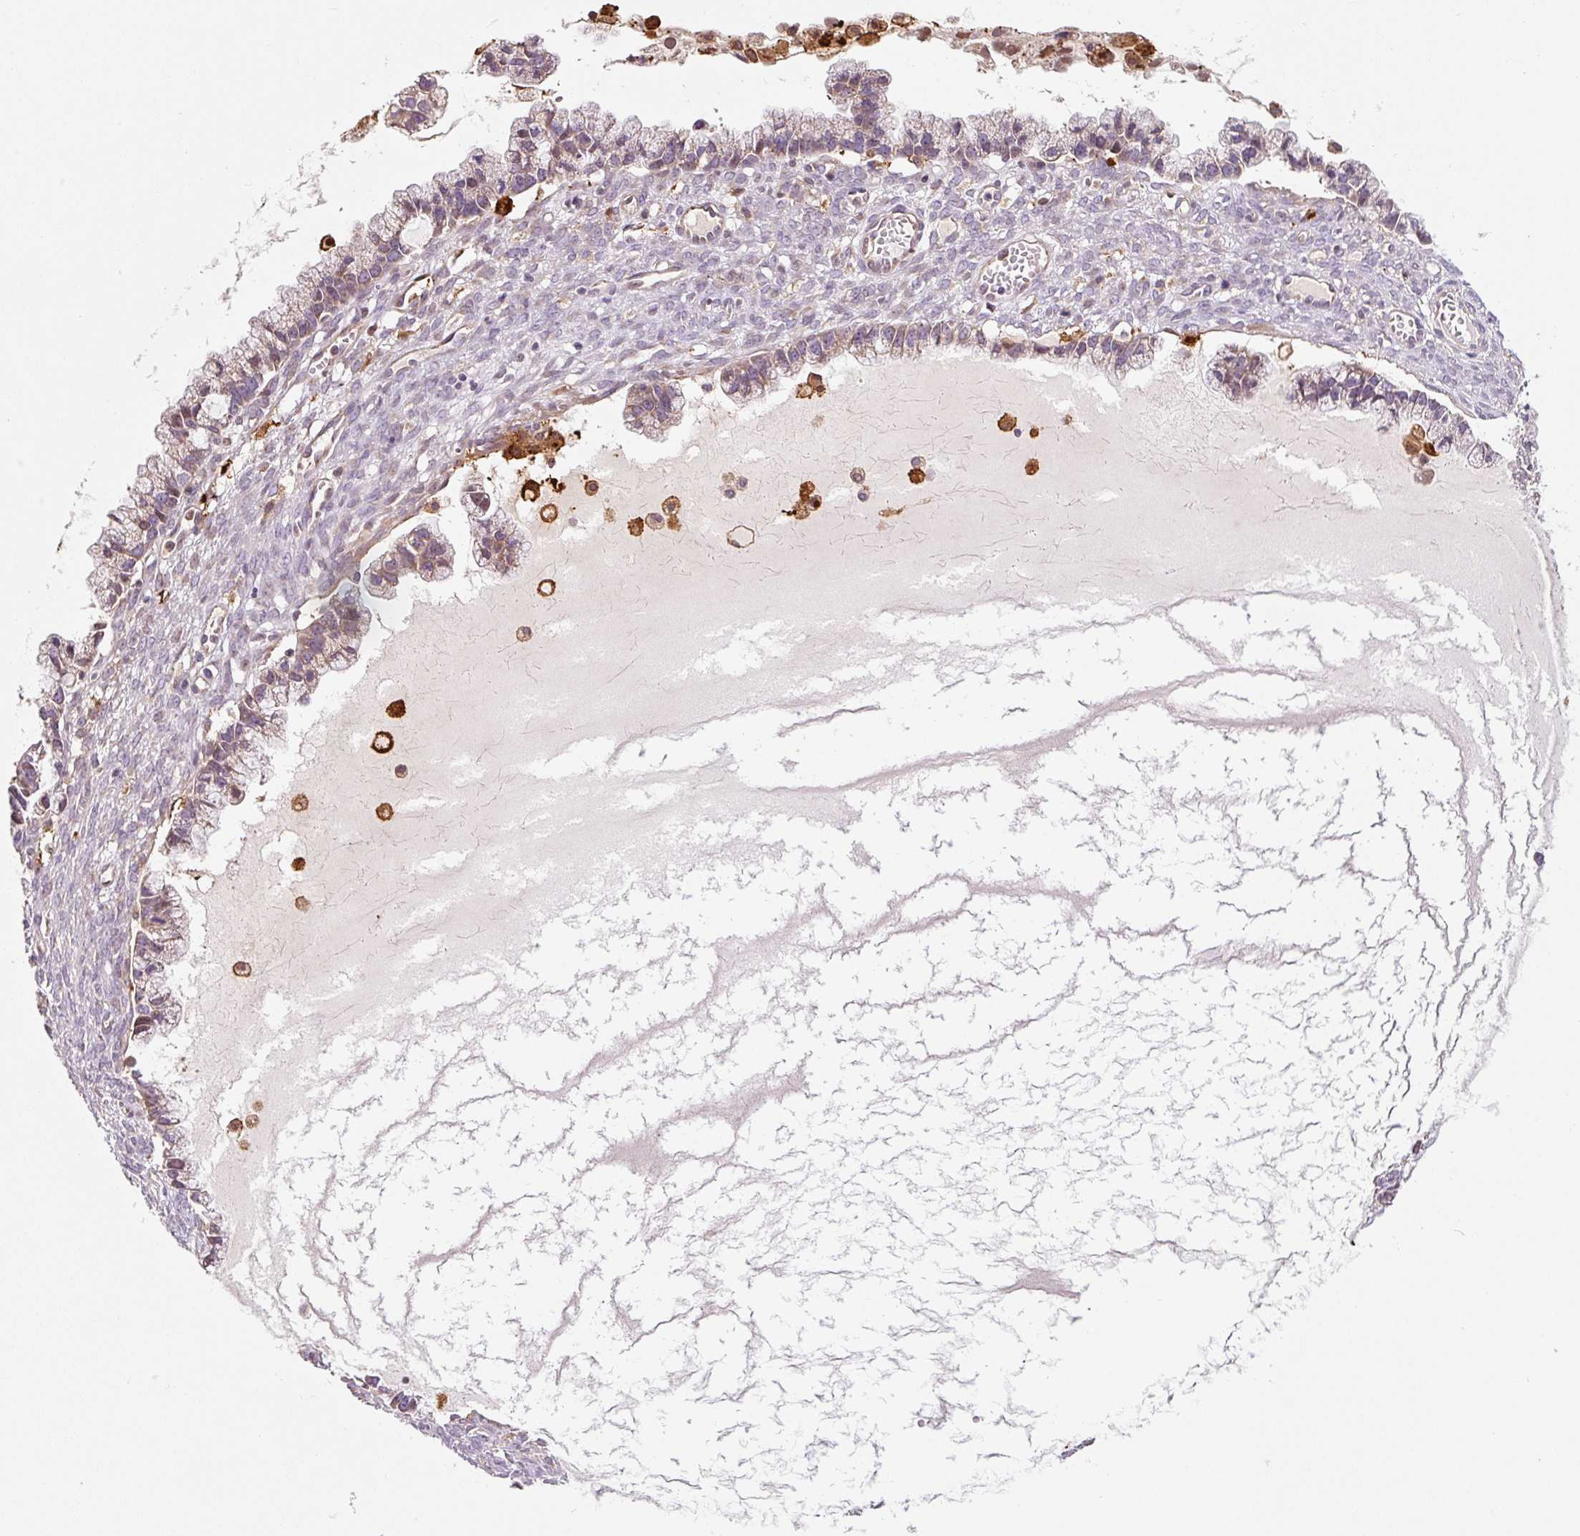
{"staining": {"intensity": "weak", "quantity": "25%-75%", "location": "cytoplasmic/membranous"}, "tissue": "ovarian cancer", "cell_type": "Tumor cells", "image_type": "cancer", "snomed": [{"axis": "morphology", "description": "Cystadenocarcinoma, mucinous, NOS"}, {"axis": "topography", "description": "Ovary"}], "caption": "Brown immunohistochemical staining in human ovarian cancer reveals weak cytoplasmic/membranous positivity in about 25%-75% of tumor cells.", "gene": "FUT10", "patient": {"sex": "female", "age": 72}}